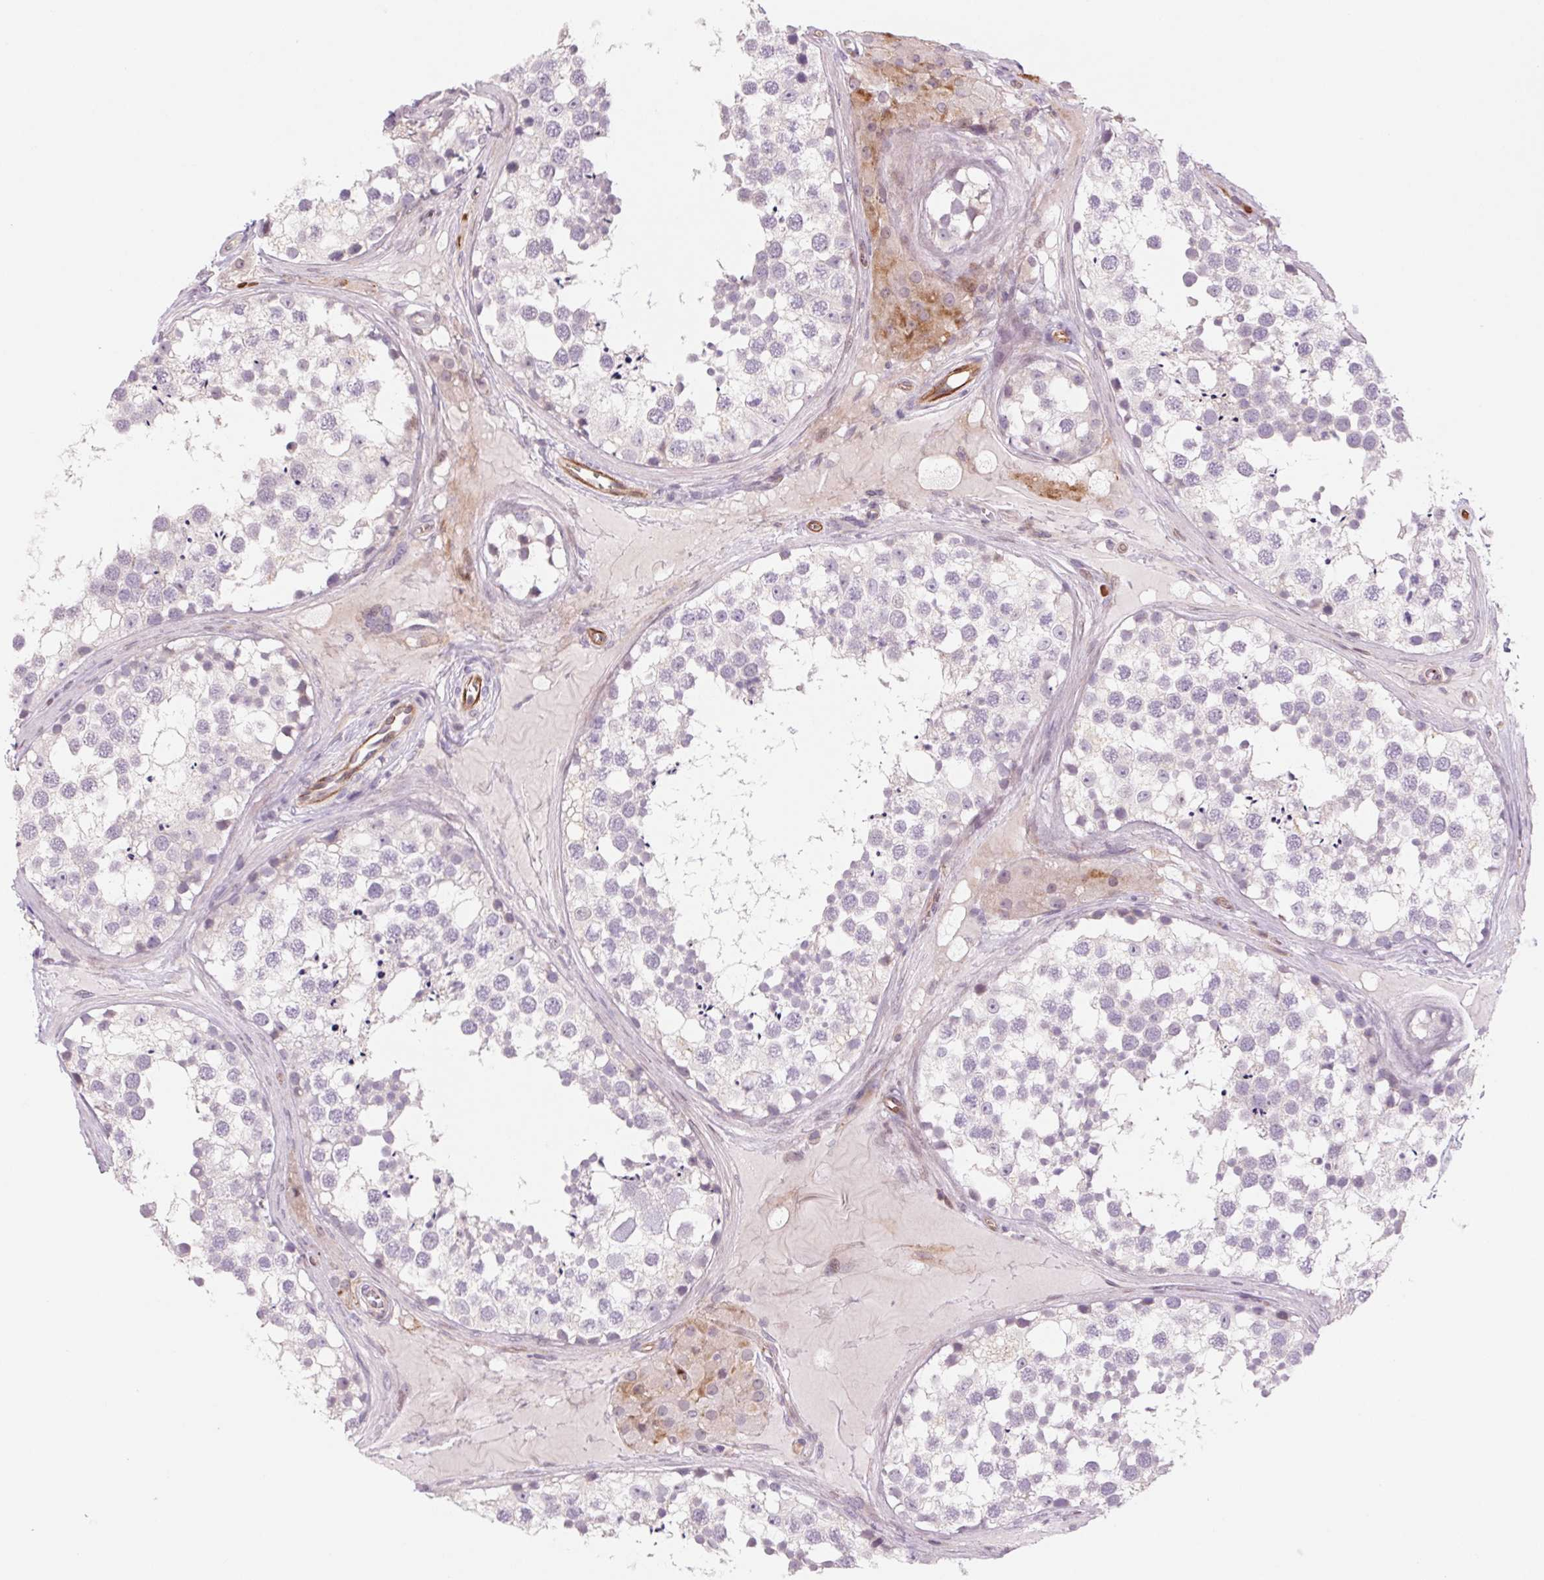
{"staining": {"intensity": "negative", "quantity": "none", "location": "none"}, "tissue": "testis", "cell_type": "Cells in seminiferous ducts", "image_type": "normal", "snomed": [{"axis": "morphology", "description": "Normal tissue, NOS"}, {"axis": "morphology", "description": "Seminoma, NOS"}, {"axis": "topography", "description": "Testis"}], "caption": "IHC image of normal testis: testis stained with DAB (3,3'-diaminobenzidine) displays no significant protein positivity in cells in seminiferous ducts. The staining is performed using DAB brown chromogen with nuclei counter-stained in using hematoxylin.", "gene": "MS4A13", "patient": {"sex": "male", "age": 65}}